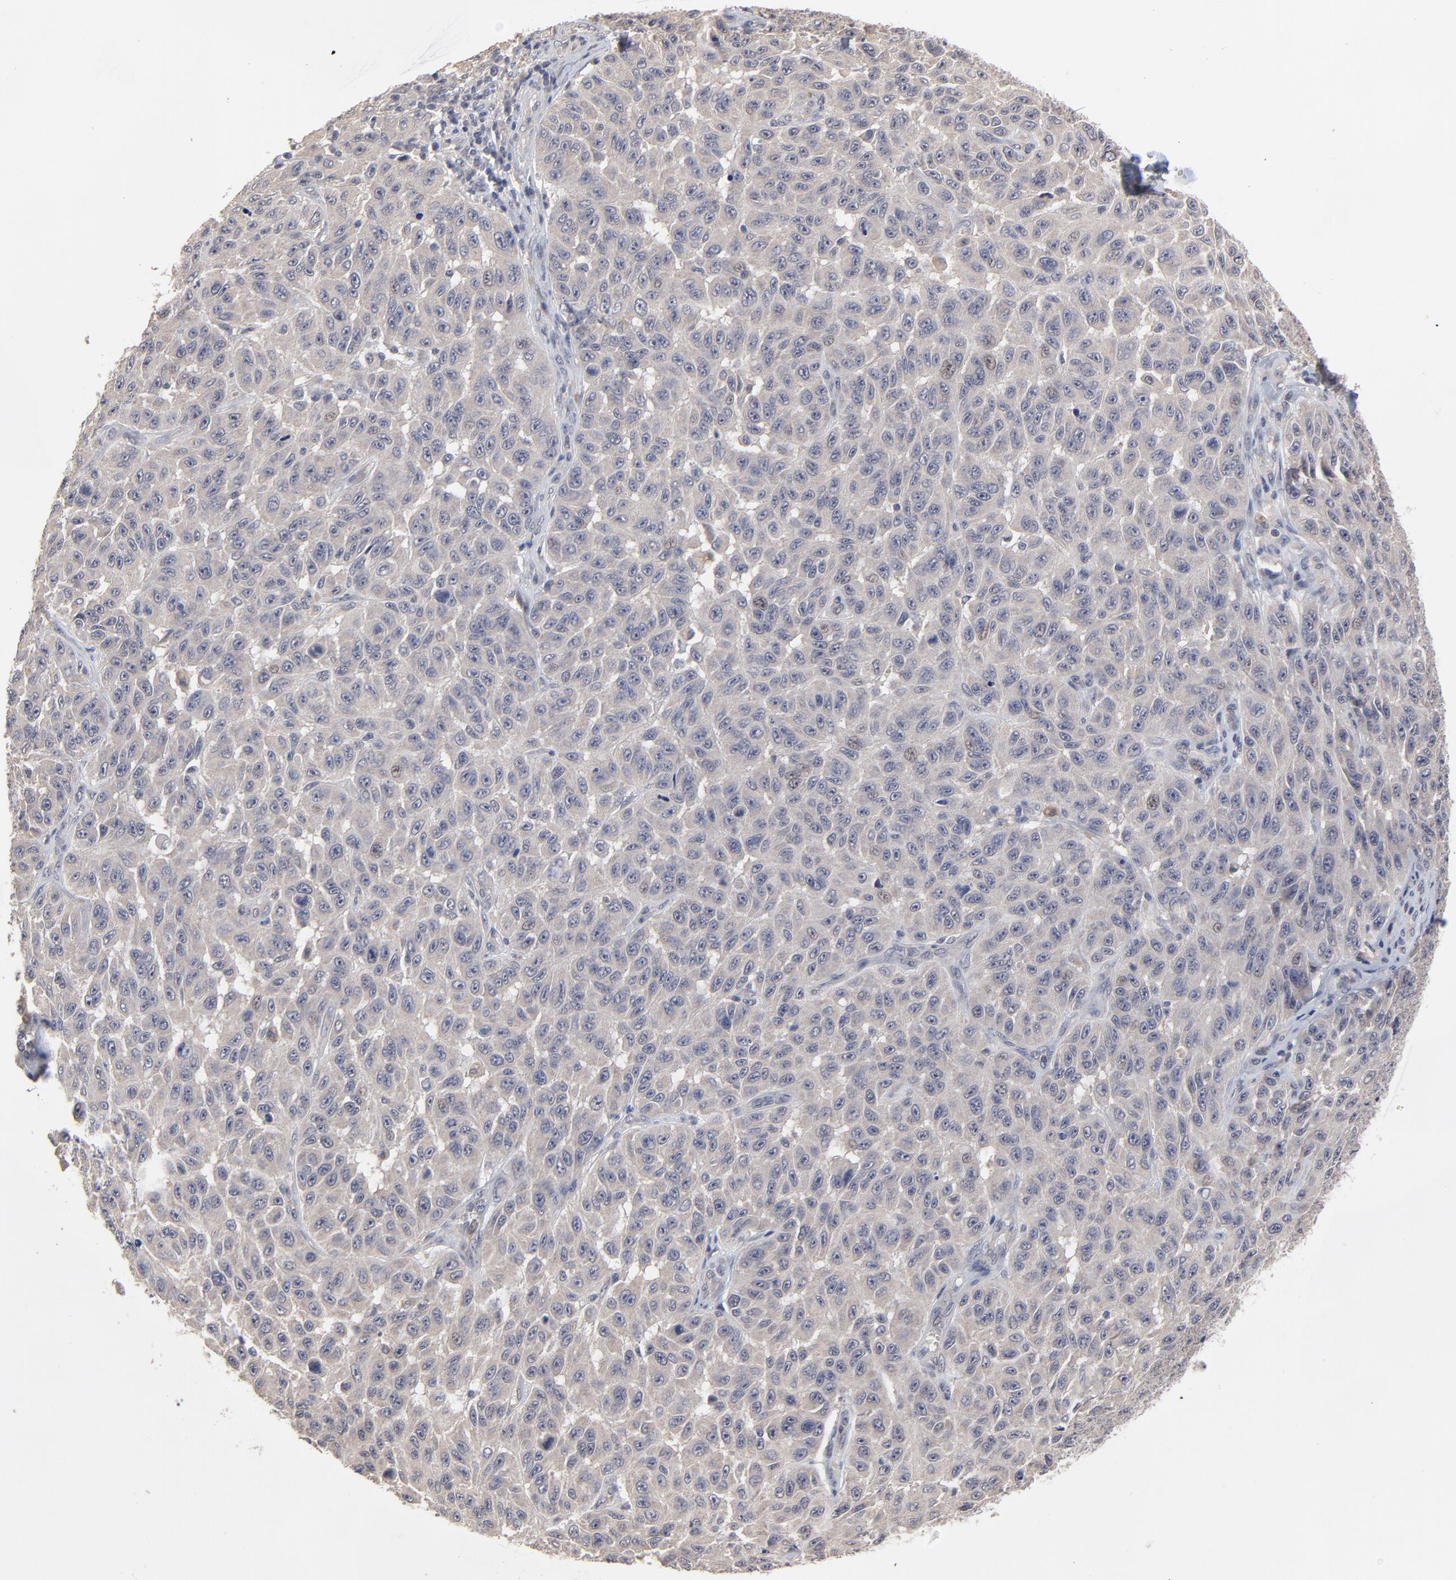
{"staining": {"intensity": "weak", "quantity": ">75%", "location": "cytoplasmic/membranous"}, "tissue": "melanoma", "cell_type": "Tumor cells", "image_type": "cancer", "snomed": [{"axis": "morphology", "description": "Malignant melanoma, NOS"}, {"axis": "topography", "description": "Skin"}], "caption": "Malignant melanoma stained with a protein marker displays weak staining in tumor cells.", "gene": "FAM199X", "patient": {"sex": "male", "age": 30}}